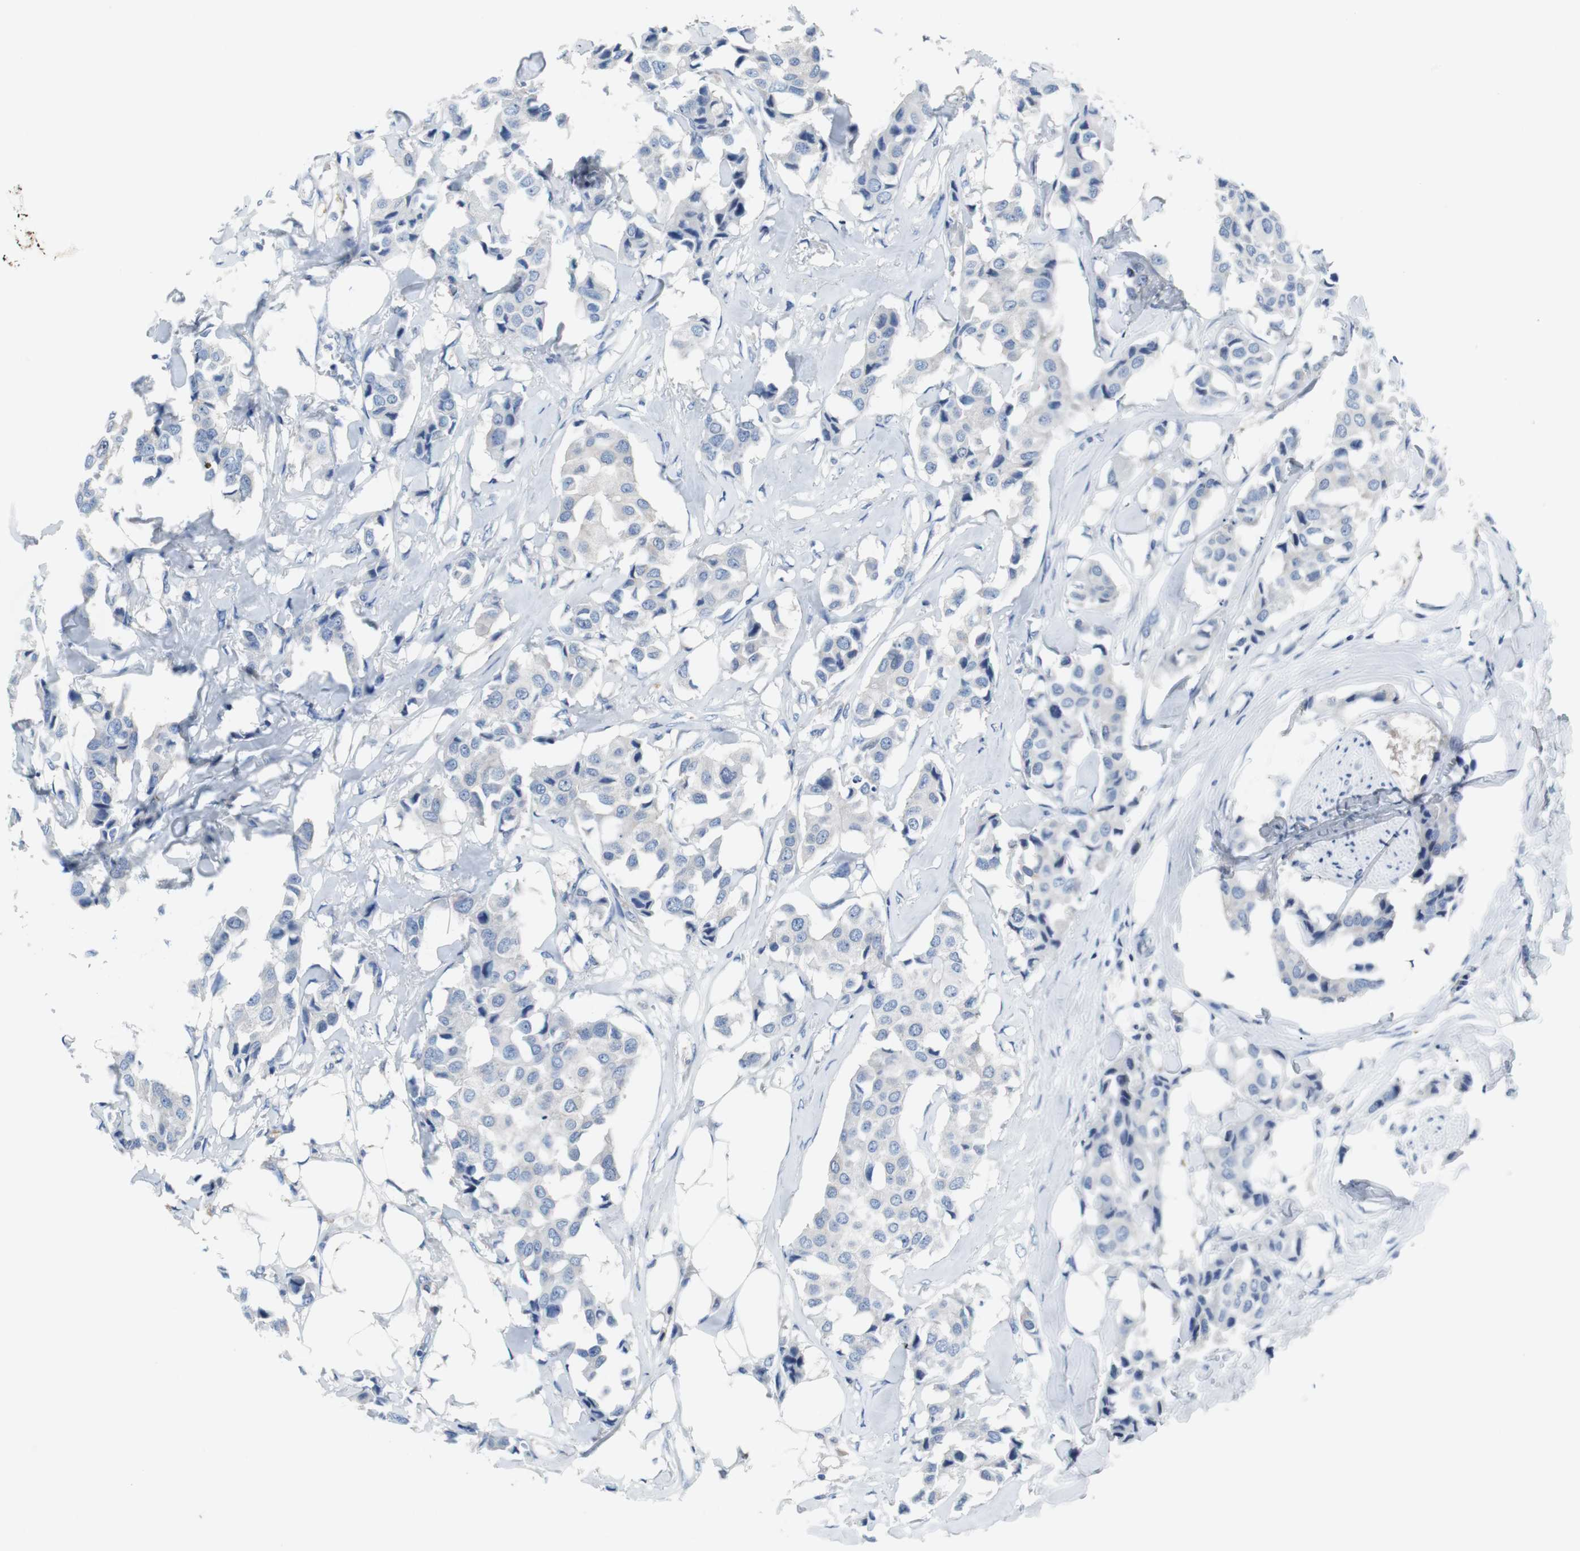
{"staining": {"intensity": "negative", "quantity": "none", "location": "none"}, "tissue": "breast cancer", "cell_type": "Tumor cells", "image_type": "cancer", "snomed": [{"axis": "morphology", "description": "Duct carcinoma"}, {"axis": "topography", "description": "Breast"}], "caption": "Image shows no significant protein staining in tumor cells of breast cancer (intraductal carcinoma). (Brightfield microscopy of DAB immunohistochemistry at high magnification).", "gene": "EEF2K", "patient": {"sex": "female", "age": 80}}